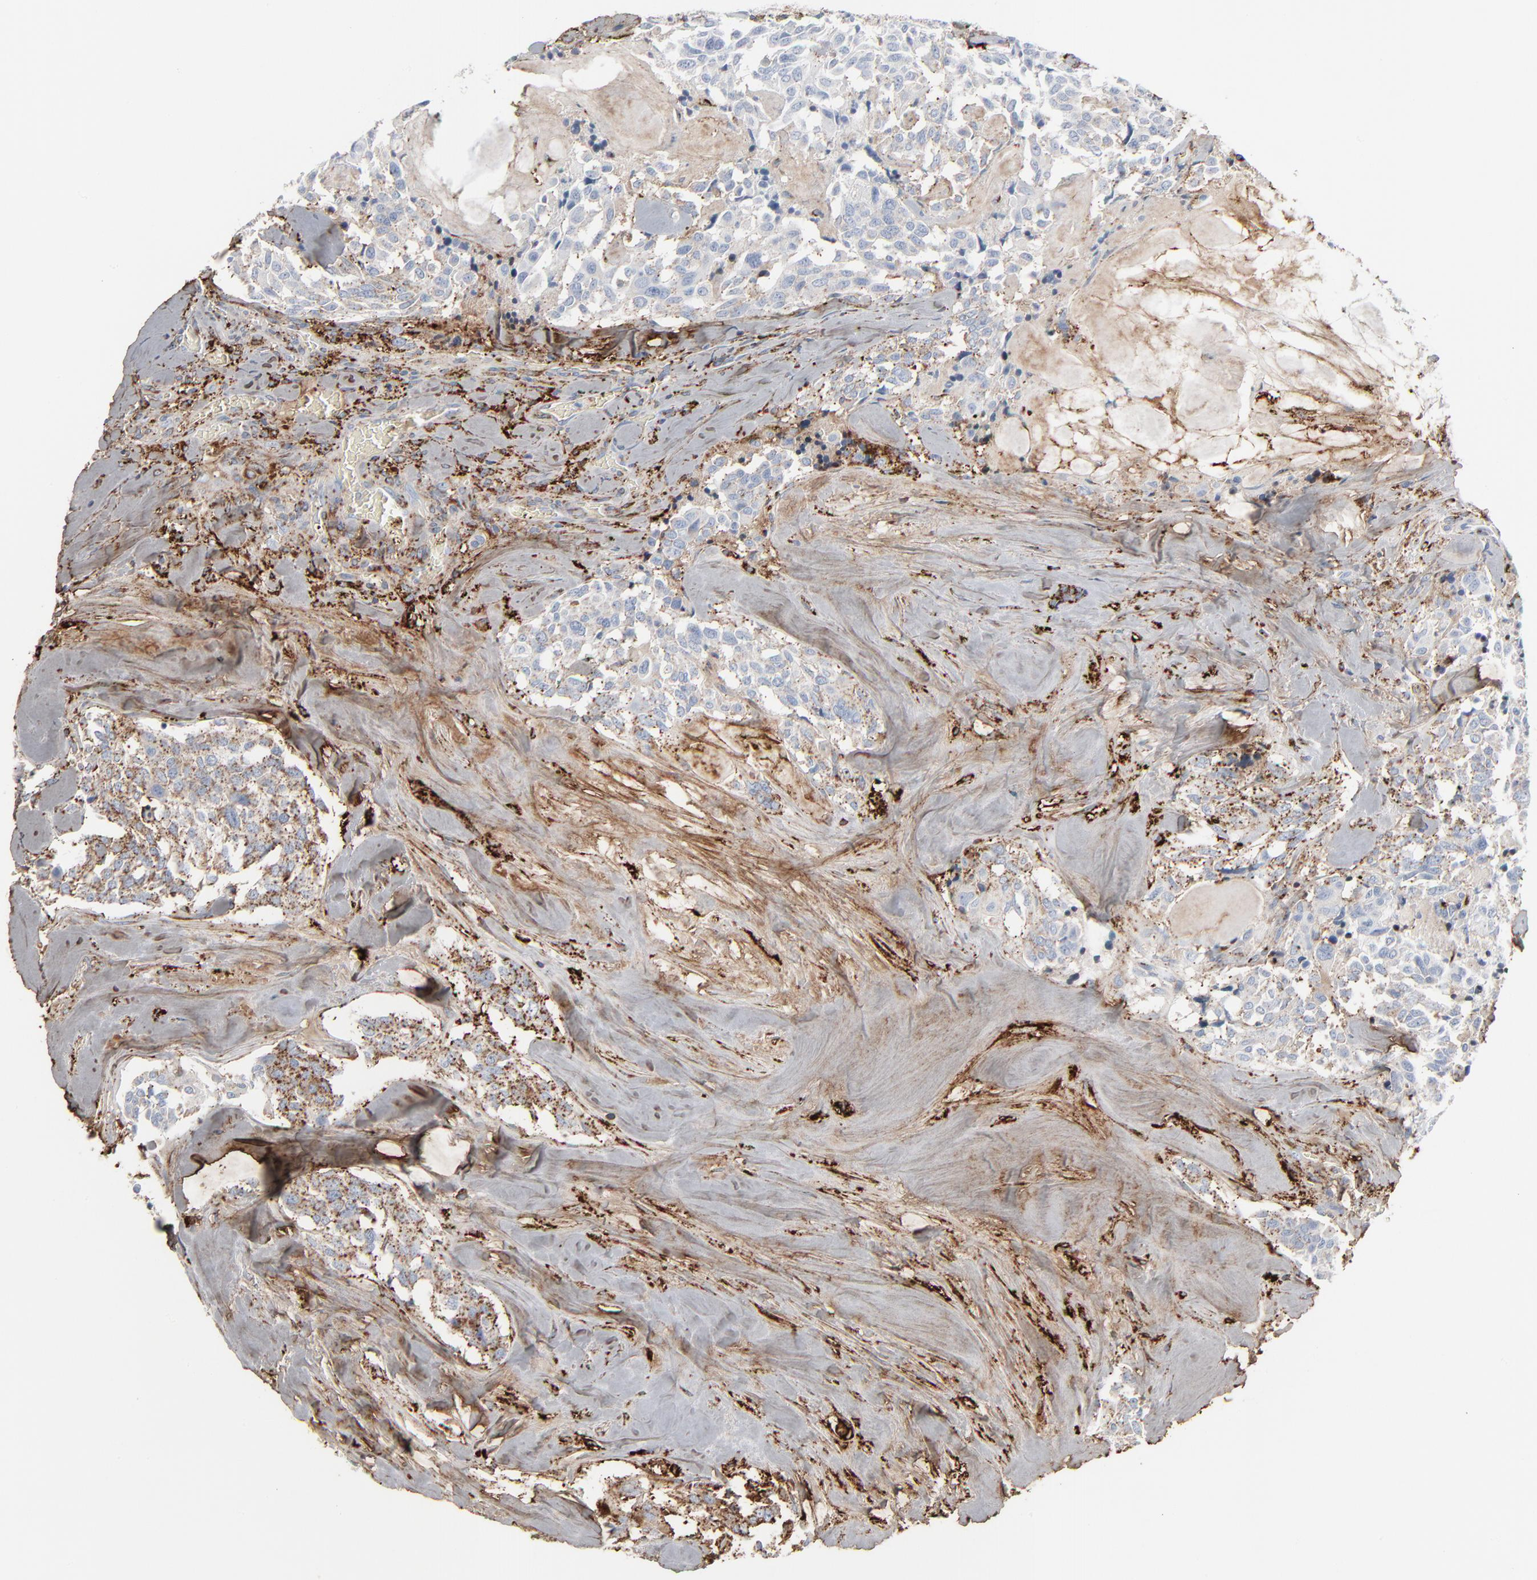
{"staining": {"intensity": "moderate", "quantity": ">75%", "location": "cytoplasmic/membranous"}, "tissue": "thyroid cancer", "cell_type": "Tumor cells", "image_type": "cancer", "snomed": [{"axis": "morphology", "description": "Carcinoma, NOS"}, {"axis": "morphology", "description": "Carcinoid, malignant, NOS"}, {"axis": "topography", "description": "Thyroid gland"}], "caption": "DAB (3,3'-diaminobenzidine) immunohistochemical staining of human thyroid cancer (carcinoid (malignant)) displays moderate cytoplasmic/membranous protein expression in approximately >75% of tumor cells.", "gene": "BGN", "patient": {"sex": "male", "age": 33}}